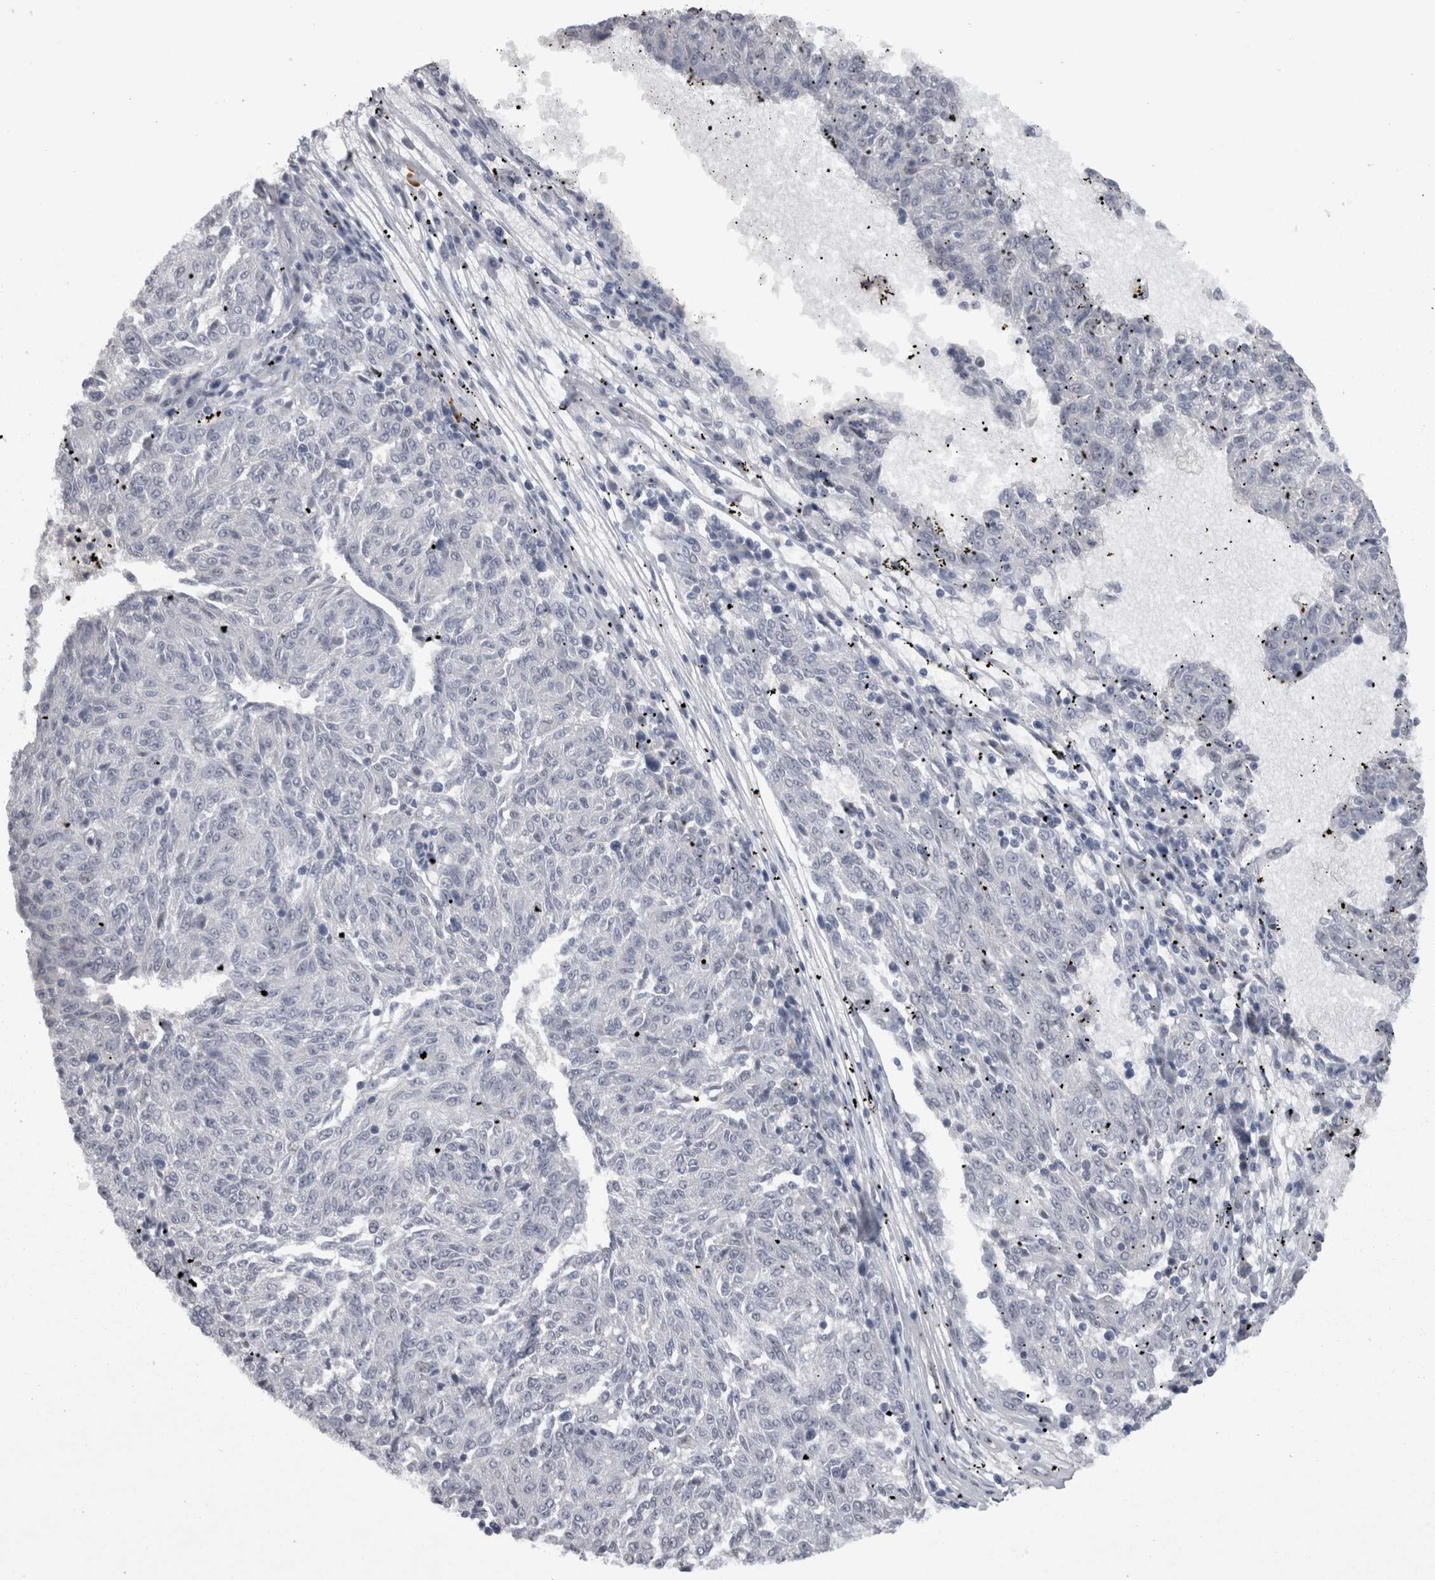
{"staining": {"intensity": "negative", "quantity": "none", "location": "none"}, "tissue": "melanoma", "cell_type": "Tumor cells", "image_type": "cancer", "snomed": [{"axis": "morphology", "description": "Malignant melanoma, NOS"}, {"axis": "topography", "description": "Skin"}], "caption": "This photomicrograph is of melanoma stained with immunohistochemistry (IHC) to label a protein in brown with the nuclei are counter-stained blue. There is no staining in tumor cells.", "gene": "C1orf54", "patient": {"sex": "female", "age": 72}}